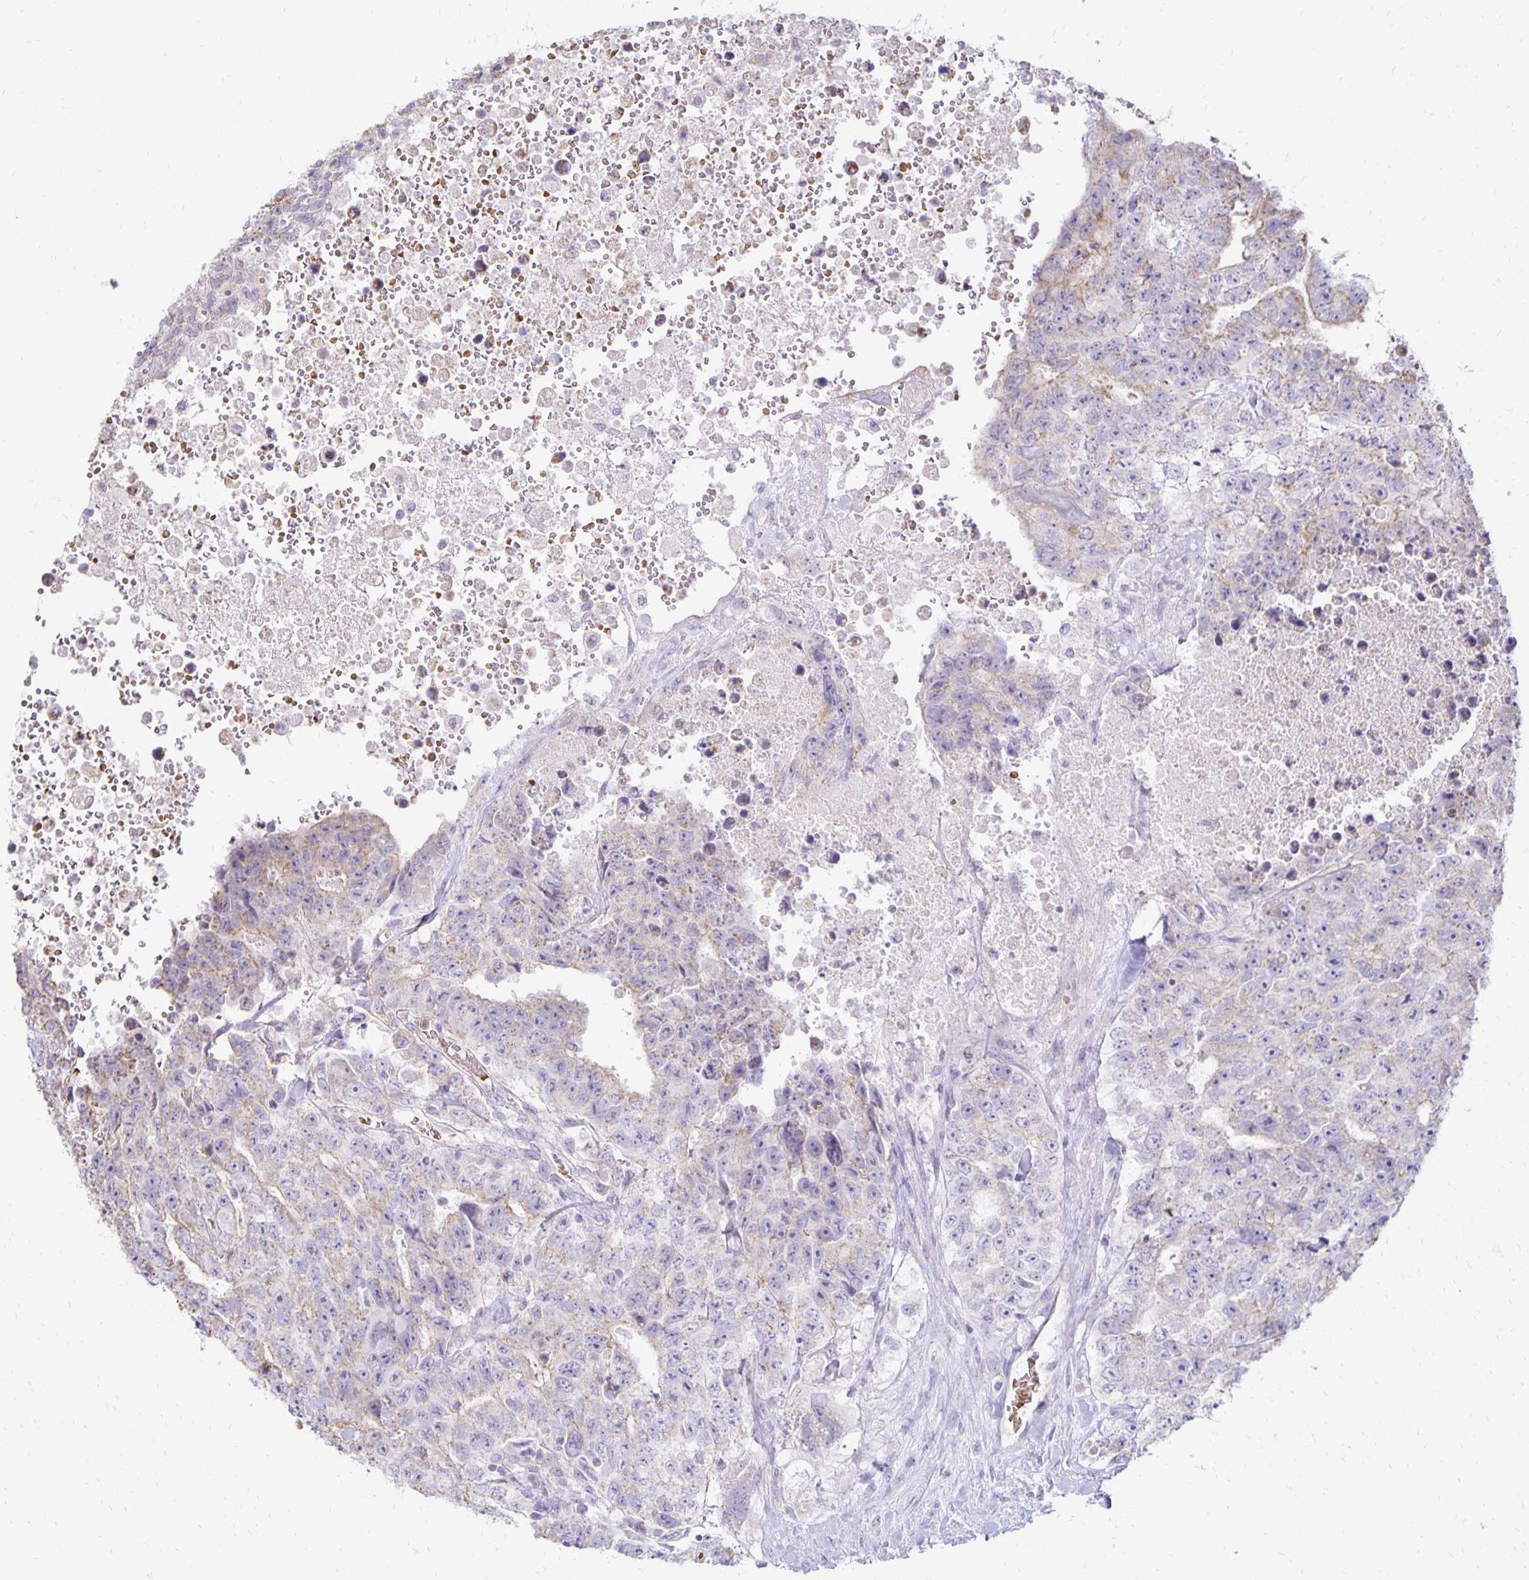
{"staining": {"intensity": "weak", "quantity": "<25%", "location": "cytoplasmic/membranous"}, "tissue": "testis cancer", "cell_type": "Tumor cells", "image_type": "cancer", "snomed": [{"axis": "morphology", "description": "Carcinoma, Embryonal, NOS"}, {"axis": "topography", "description": "Testis"}], "caption": "The IHC histopathology image has no significant staining in tumor cells of testis embryonal carcinoma tissue. Nuclei are stained in blue.", "gene": "FN3K", "patient": {"sex": "male", "age": 24}}